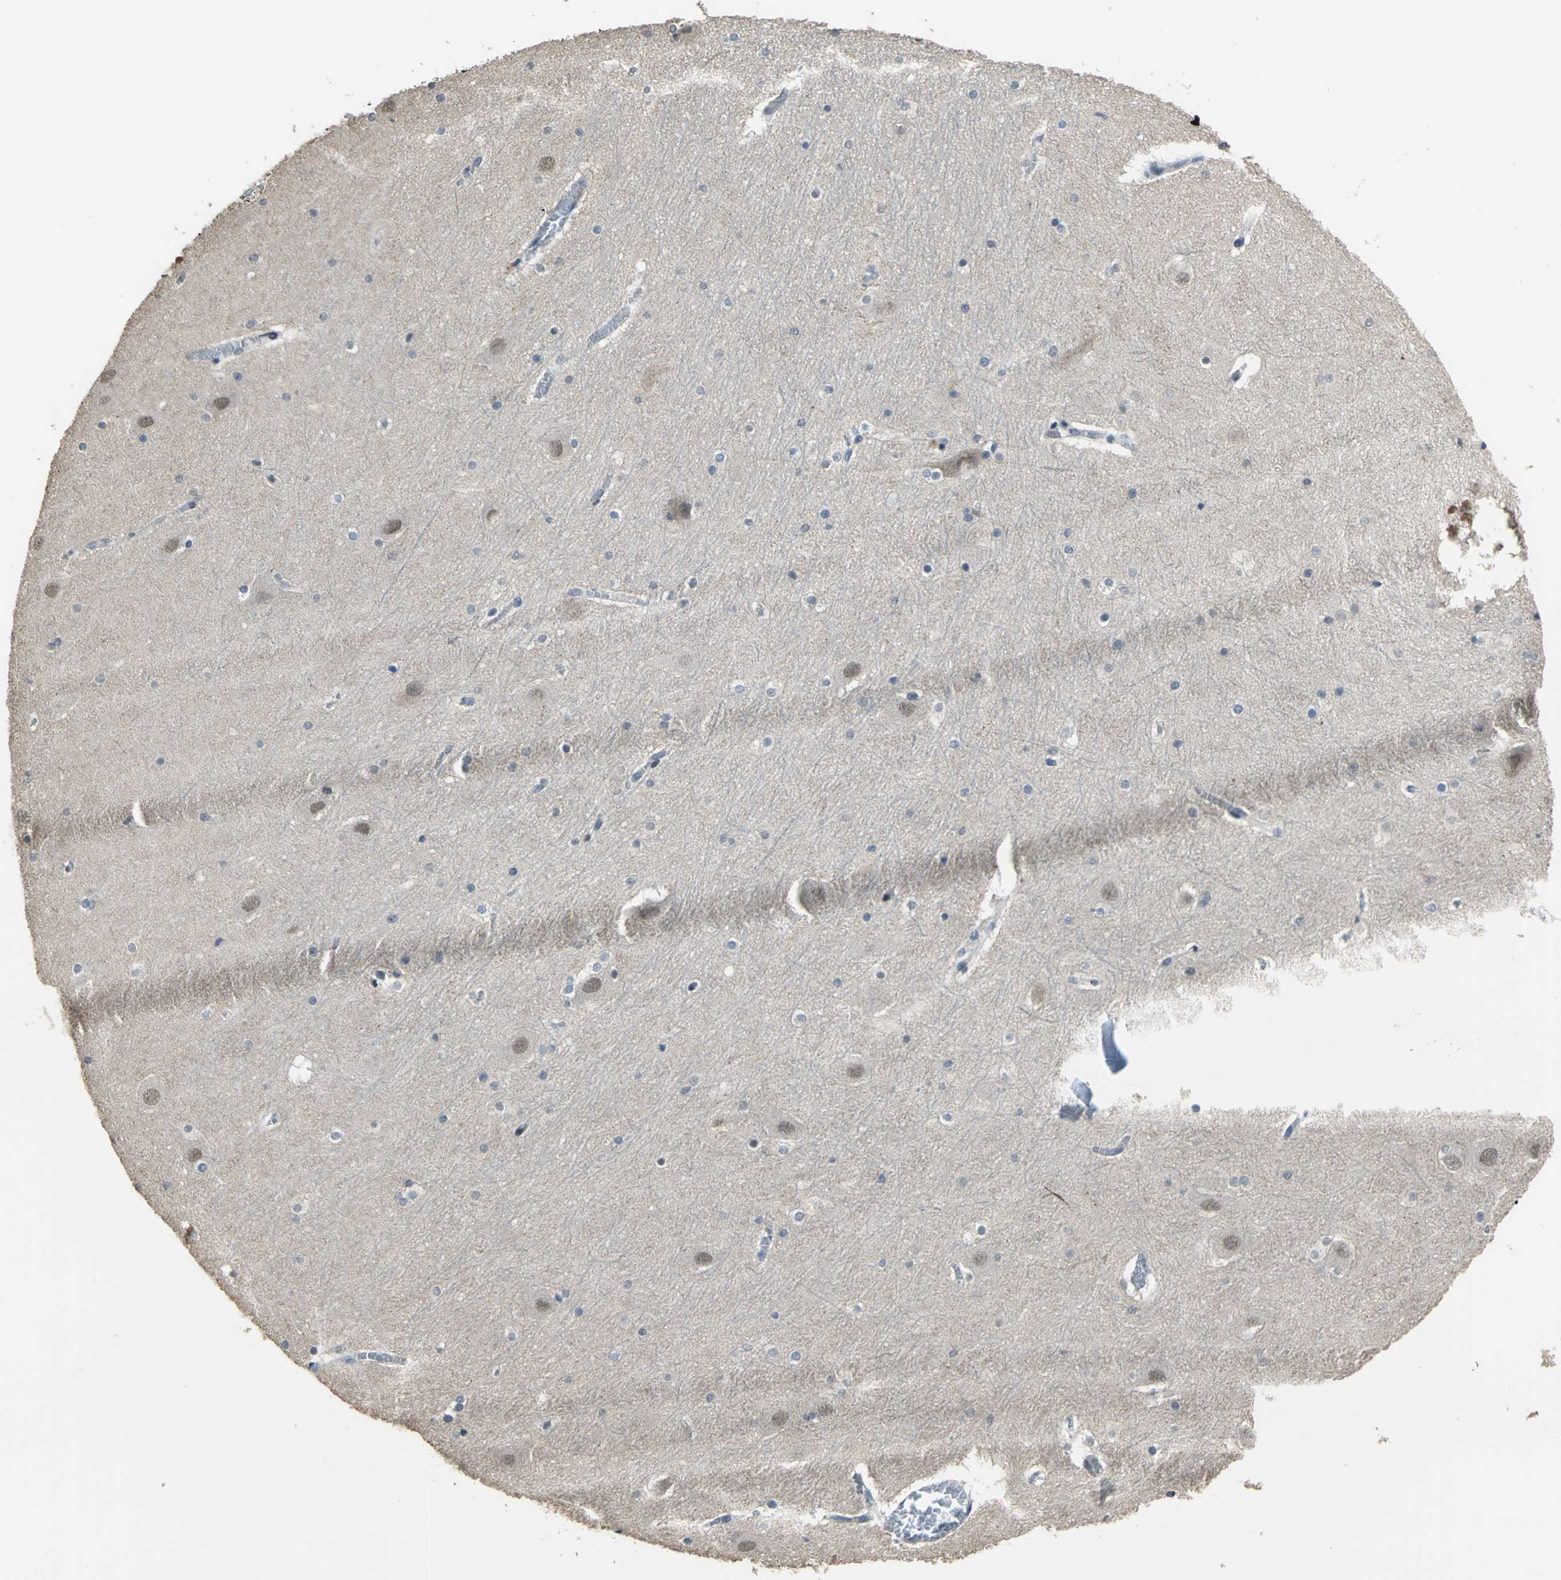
{"staining": {"intensity": "weak", "quantity": "<25%", "location": "cytoplasmic/membranous"}, "tissue": "hippocampus", "cell_type": "Glial cells", "image_type": "normal", "snomed": [{"axis": "morphology", "description": "Normal tissue, NOS"}, {"axis": "topography", "description": "Hippocampus"}], "caption": "Immunohistochemical staining of unremarkable hippocampus exhibits no significant positivity in glial cells.", "gene": "ELF2", "patient": {"sex": "male", "age": 45}}